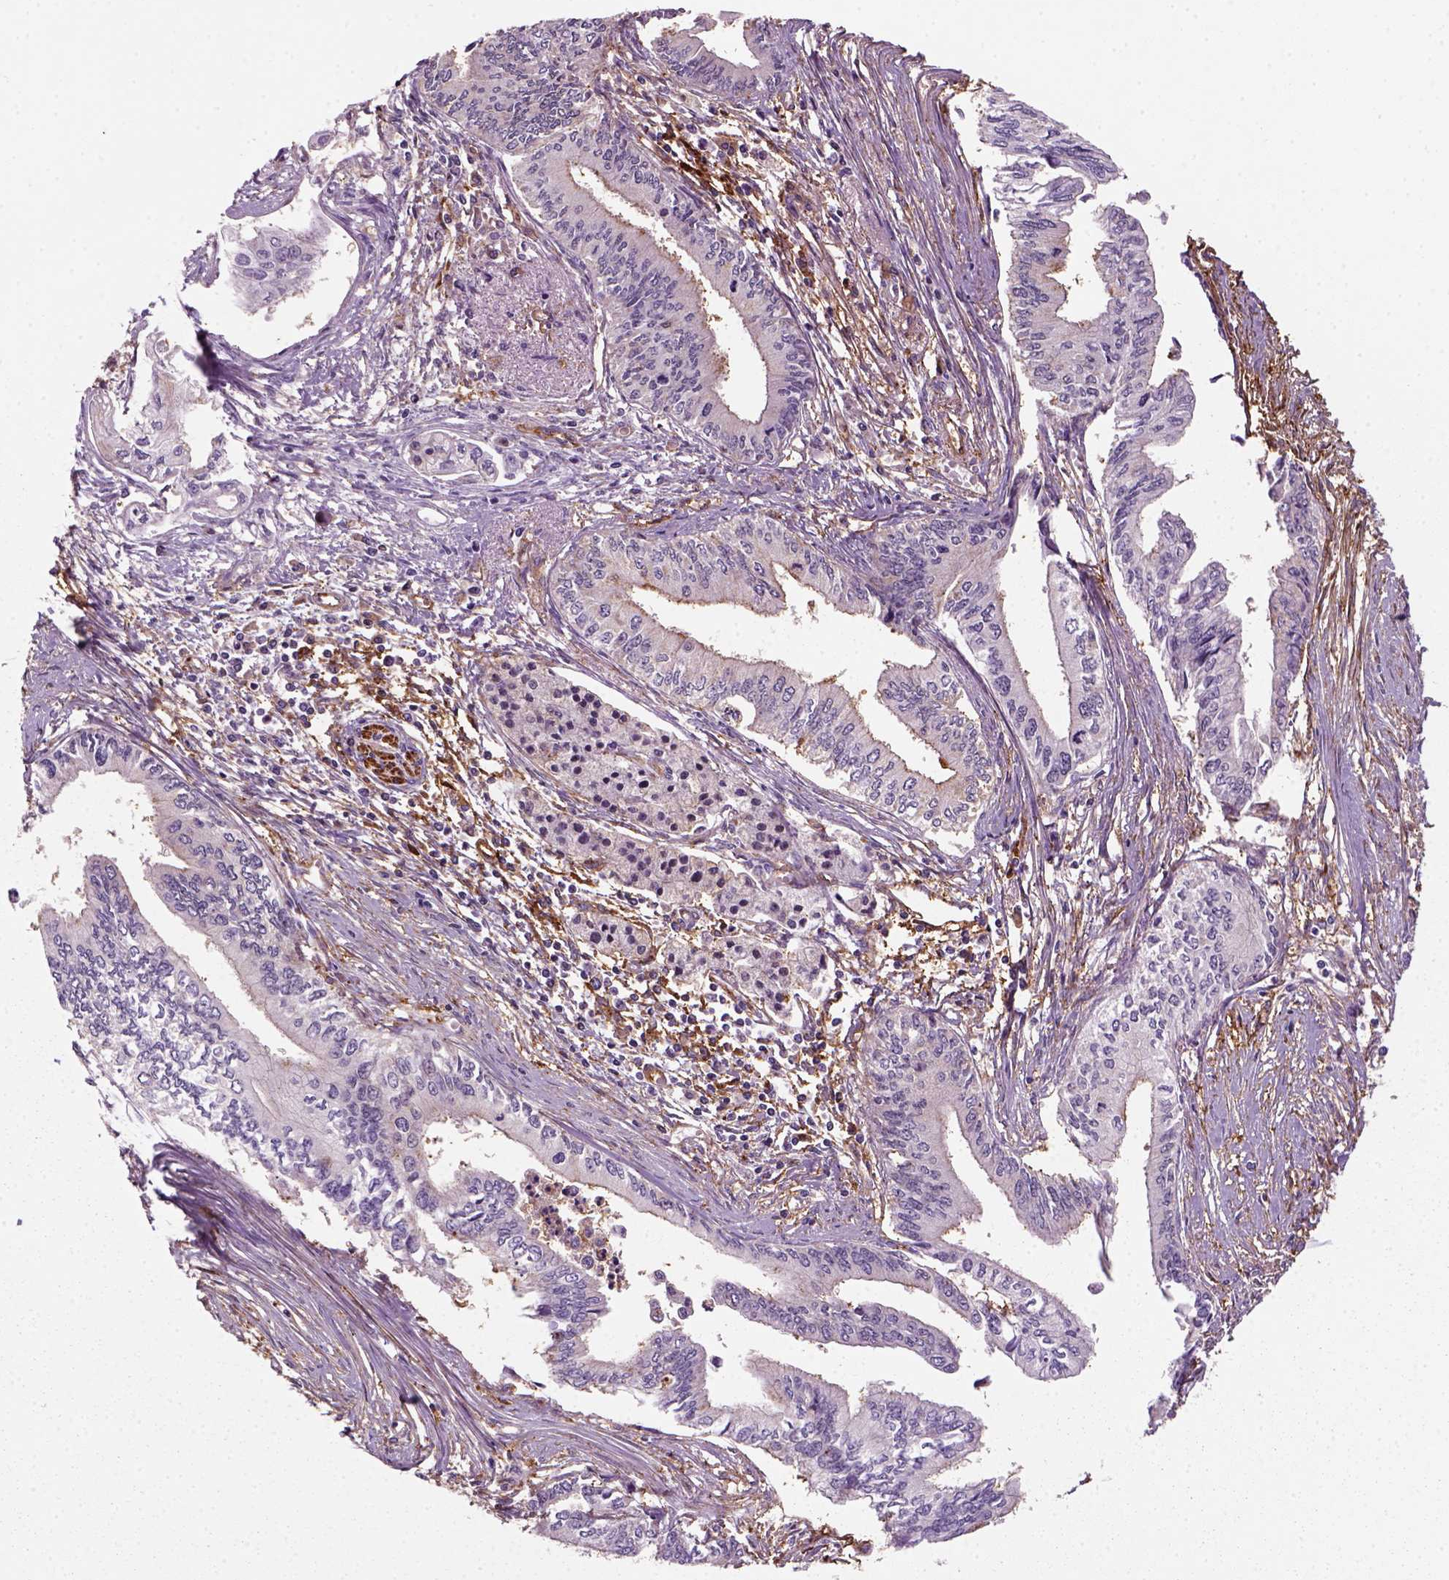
{"staining": {"intensity": "negative", "quantity": "none", "location": "none"}, "tissue": "pancreatic cancer", "cell_type": "Tumor cells", "image_type": "cancer", "snomed": [{"axis": "morphology", "description": "Adenocarcinoma, NOS"}, {"axis": "topography", "description": "Pancreas"}], "caption": "Protein analysis of pancreatic cancer reveals no significant staining in tumor cells.", "gene": "MARCKS", "patient": {"sex": "female", "age": 61}}